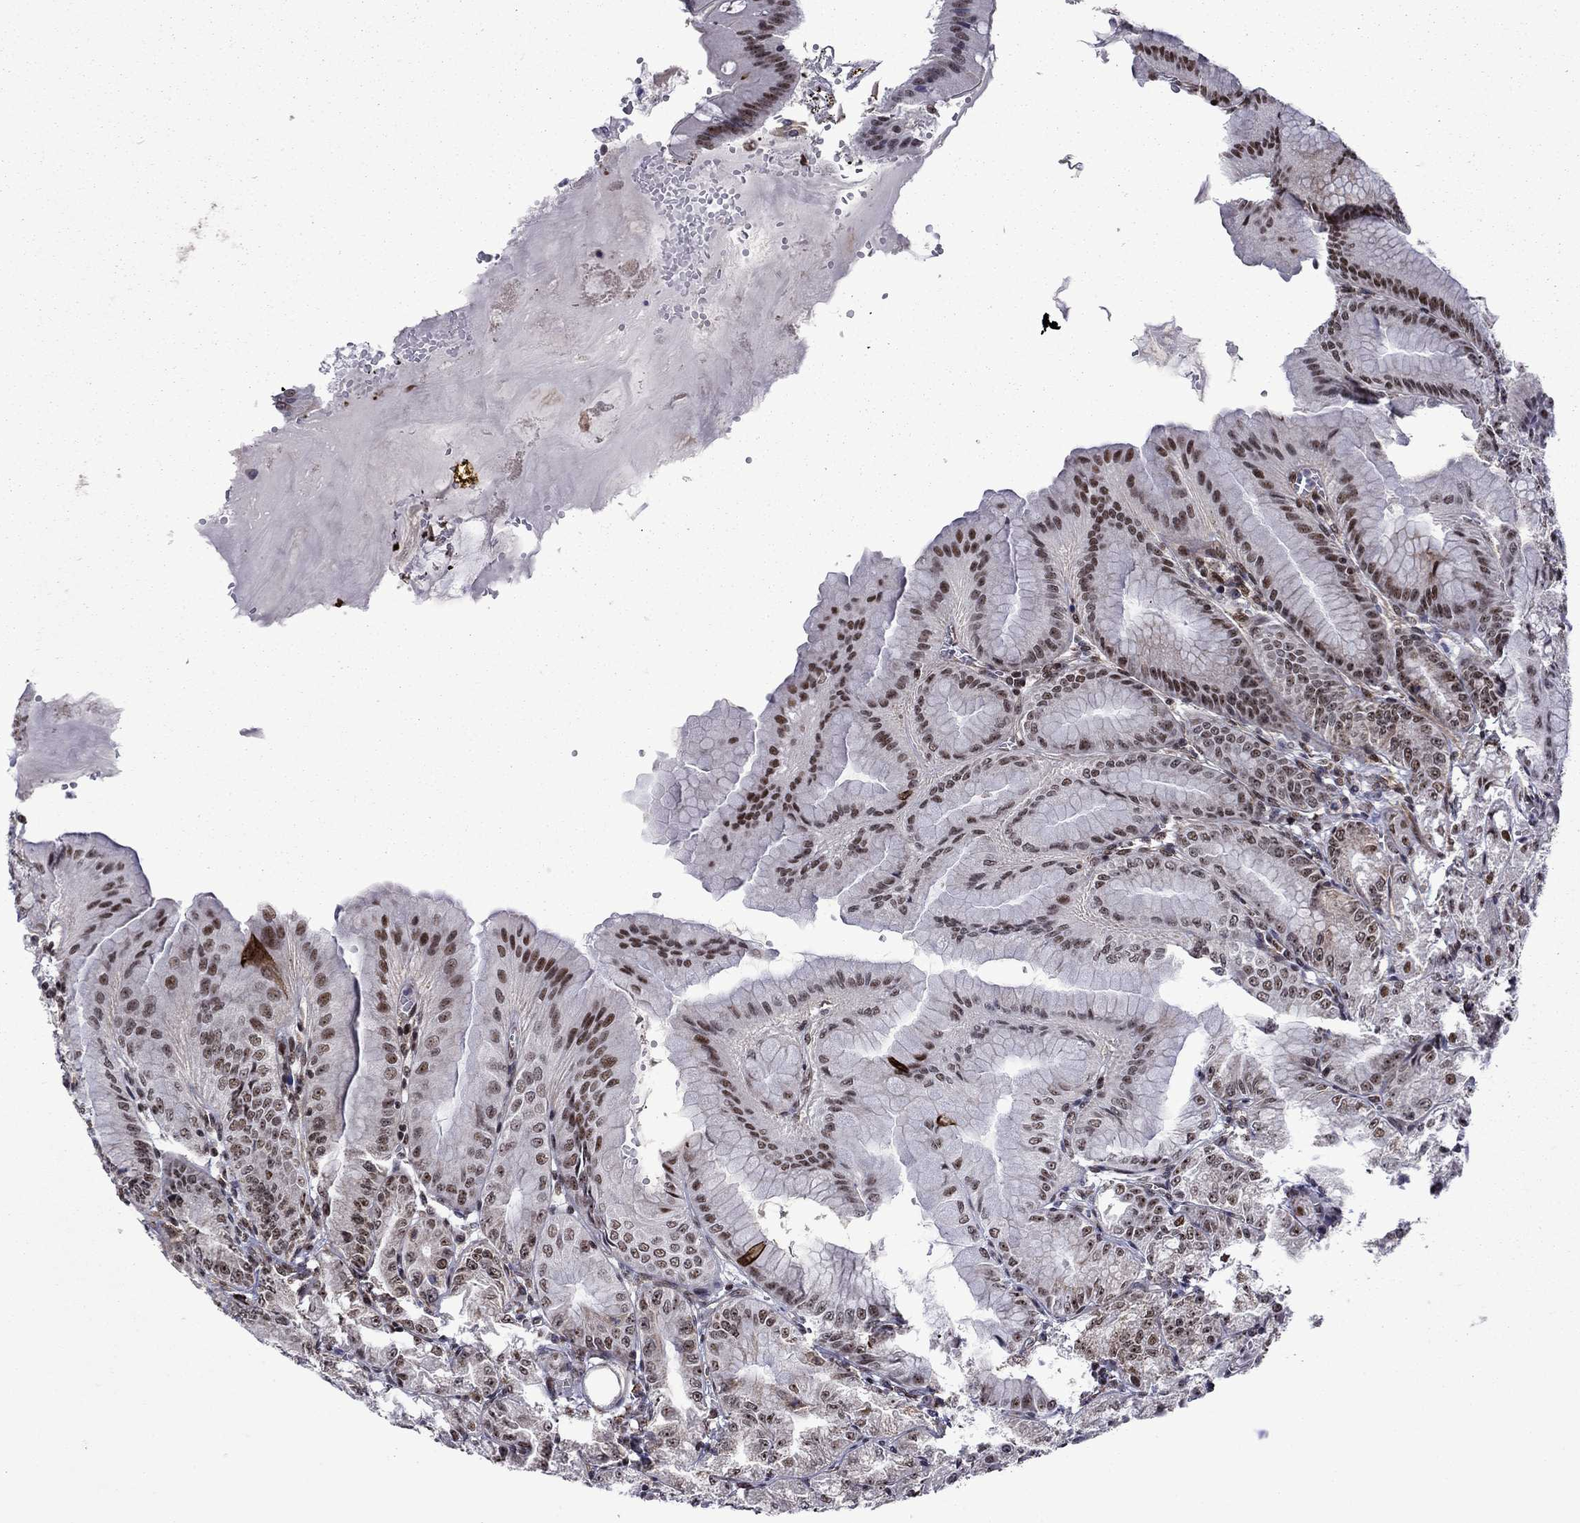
{"staining": {"intensity": "moderate", "quantity": "25%-75%", "location": "nuclear"}, "tissue": "stomach", "cell_type": "Glandular cells", "image_type": "normal", "snomed": [{"axis": "morphology", "description": "Normal tissue, NOS"}, {"axis": "topography", "description": "Stomach"}], "caption": "Approximately 25%-75% of glandular cells in benign stomach exhibit moderate nuclear protein staining as visualized by brown immunohistochemical staining.", "gene": "SURF2", "patient": {"sex": "male", "age": 71}}